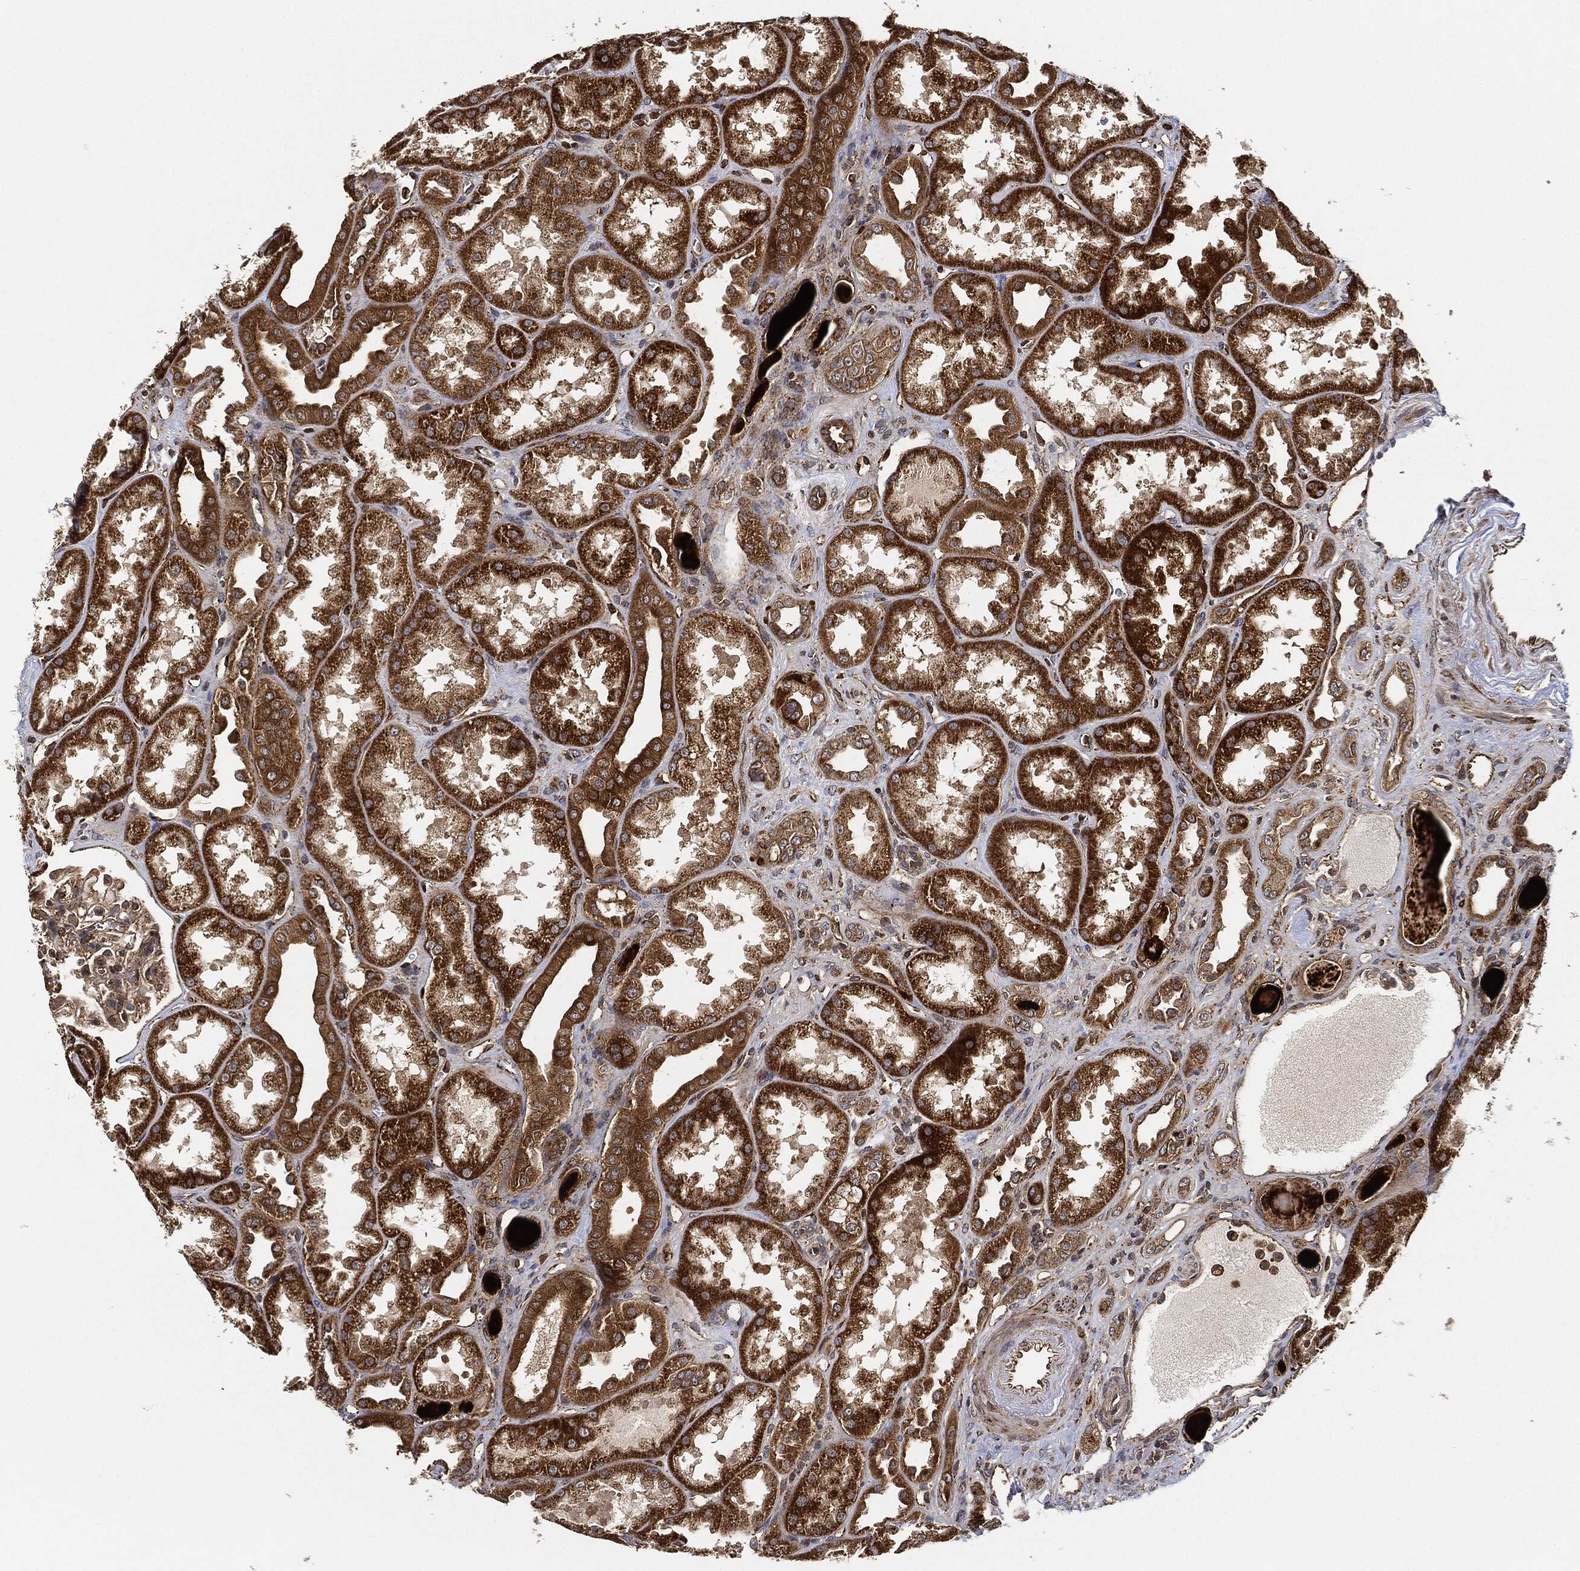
{"staining": {"intensity": "weak", "quantity": ">75%", "location": "cytoplasmic/membranous"}, "tissue": "kidney", "cell_type": "Cells in glomeruli", "image_type": "normal", "snomed": [{"axis": "morphology", "description": "Normal tissue, NOS"}, {"axis": "topography", "description": "Kidney"}], "caption": "Immunohistochemistry (IHC) of normal kidney demonstrates low levels of weak cytoplasmic/membranous positivity in about >75% of cells in glomeruli.", "gene": "MAP3K3", "patient": {"sex": "male", "age": 61}}